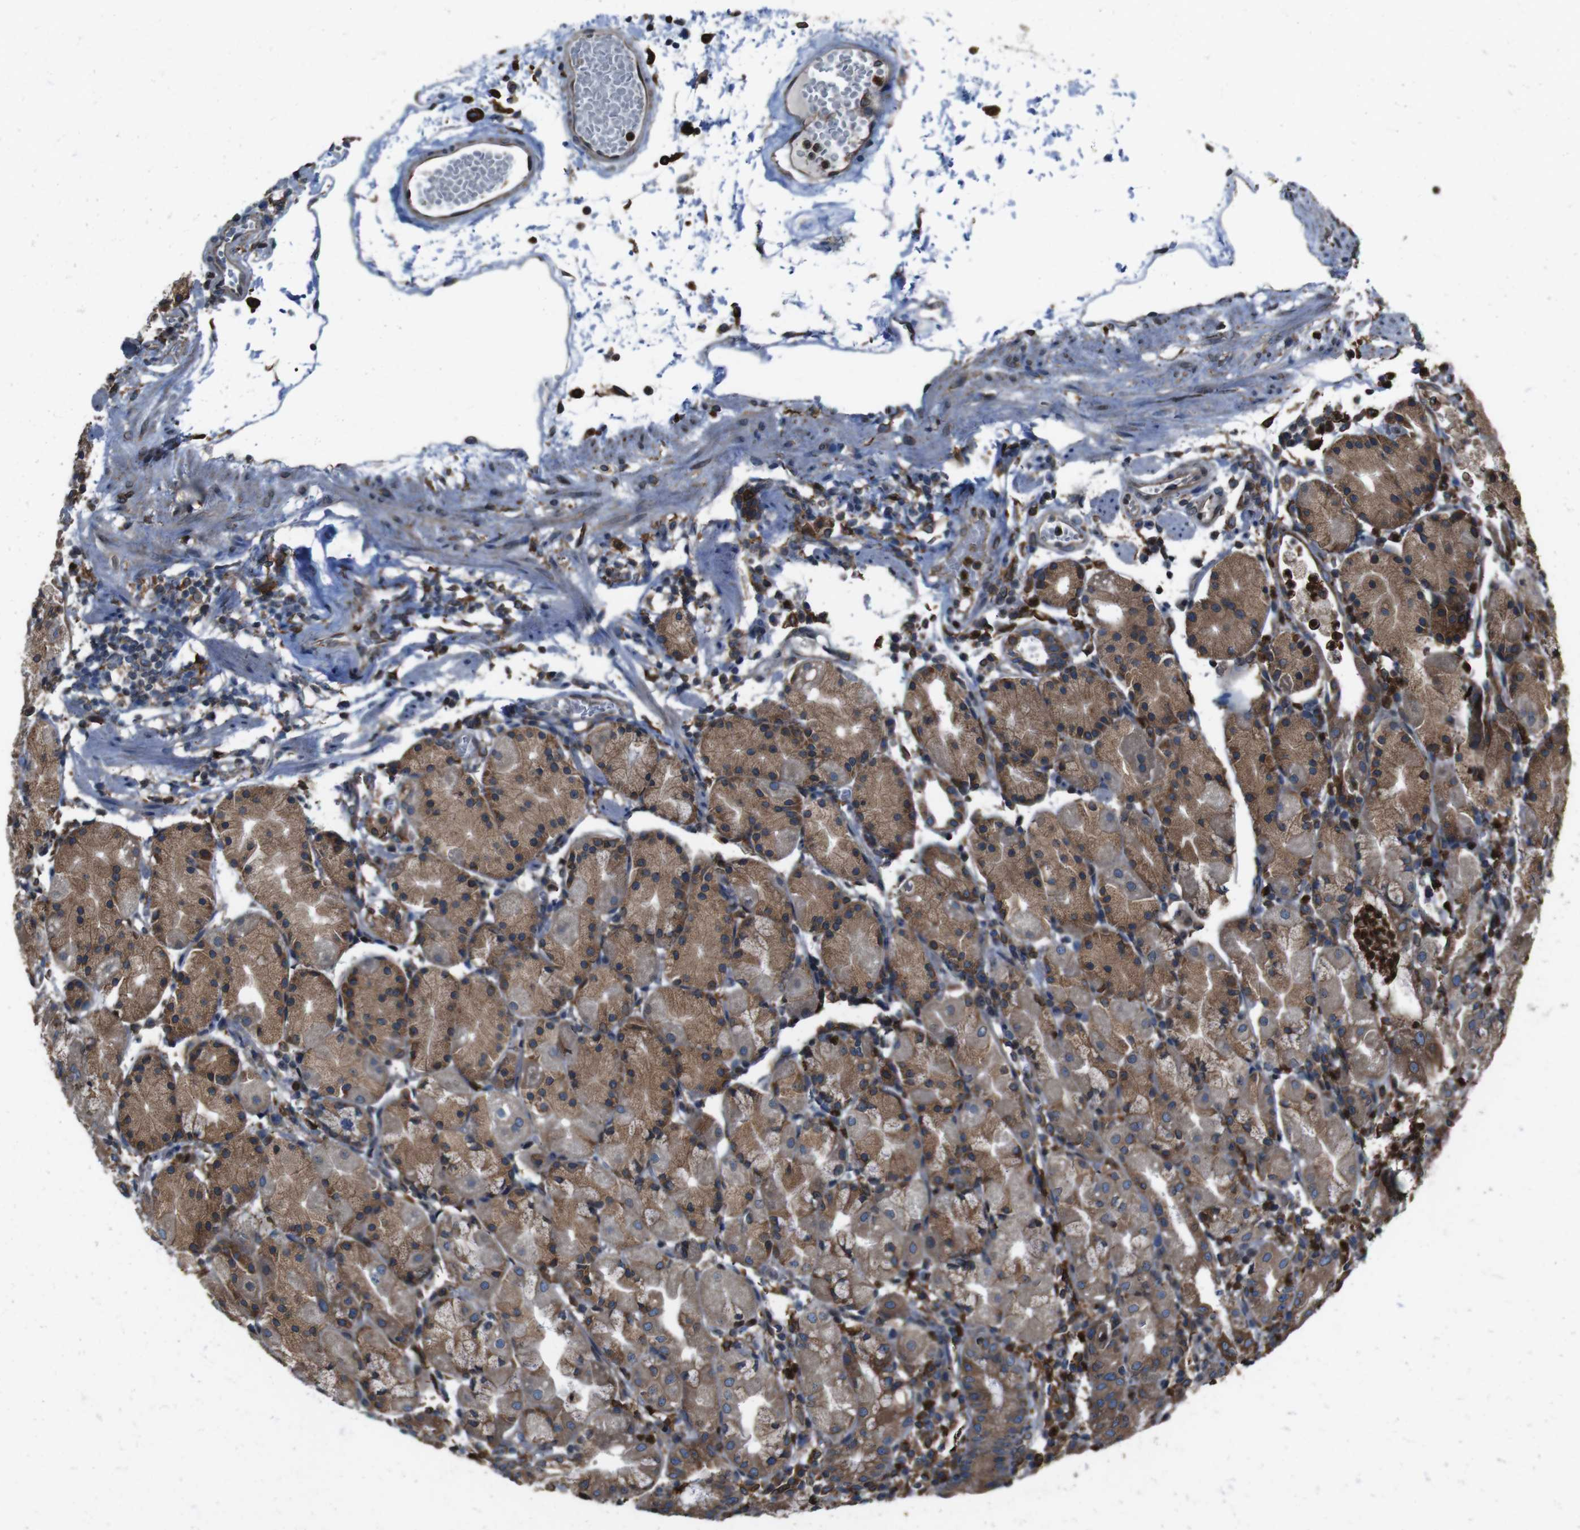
{"staining": {"intensity": "moderate", "quantity": ">75%", "location": "cytoplasmic/membranous"}, "tissue": "stomach", "cell_type": "Glandular cells", "image_type": "normal", "snomed": [{"axis": "morphology", "description": "Normal tissue, NOS"}, {"axis": "topography", "description": "Stomach"}, {"axis": "topography", "description": "Stomach, lower"}], "caption": "Immunohistochemistry (DAB) staining of normal human stomach displays moderate cytoplasmic/membranous protein staining in about >75% of glandular cells.", "gene": "APMAP", "patient": {"sex": "female", "age": 75}}